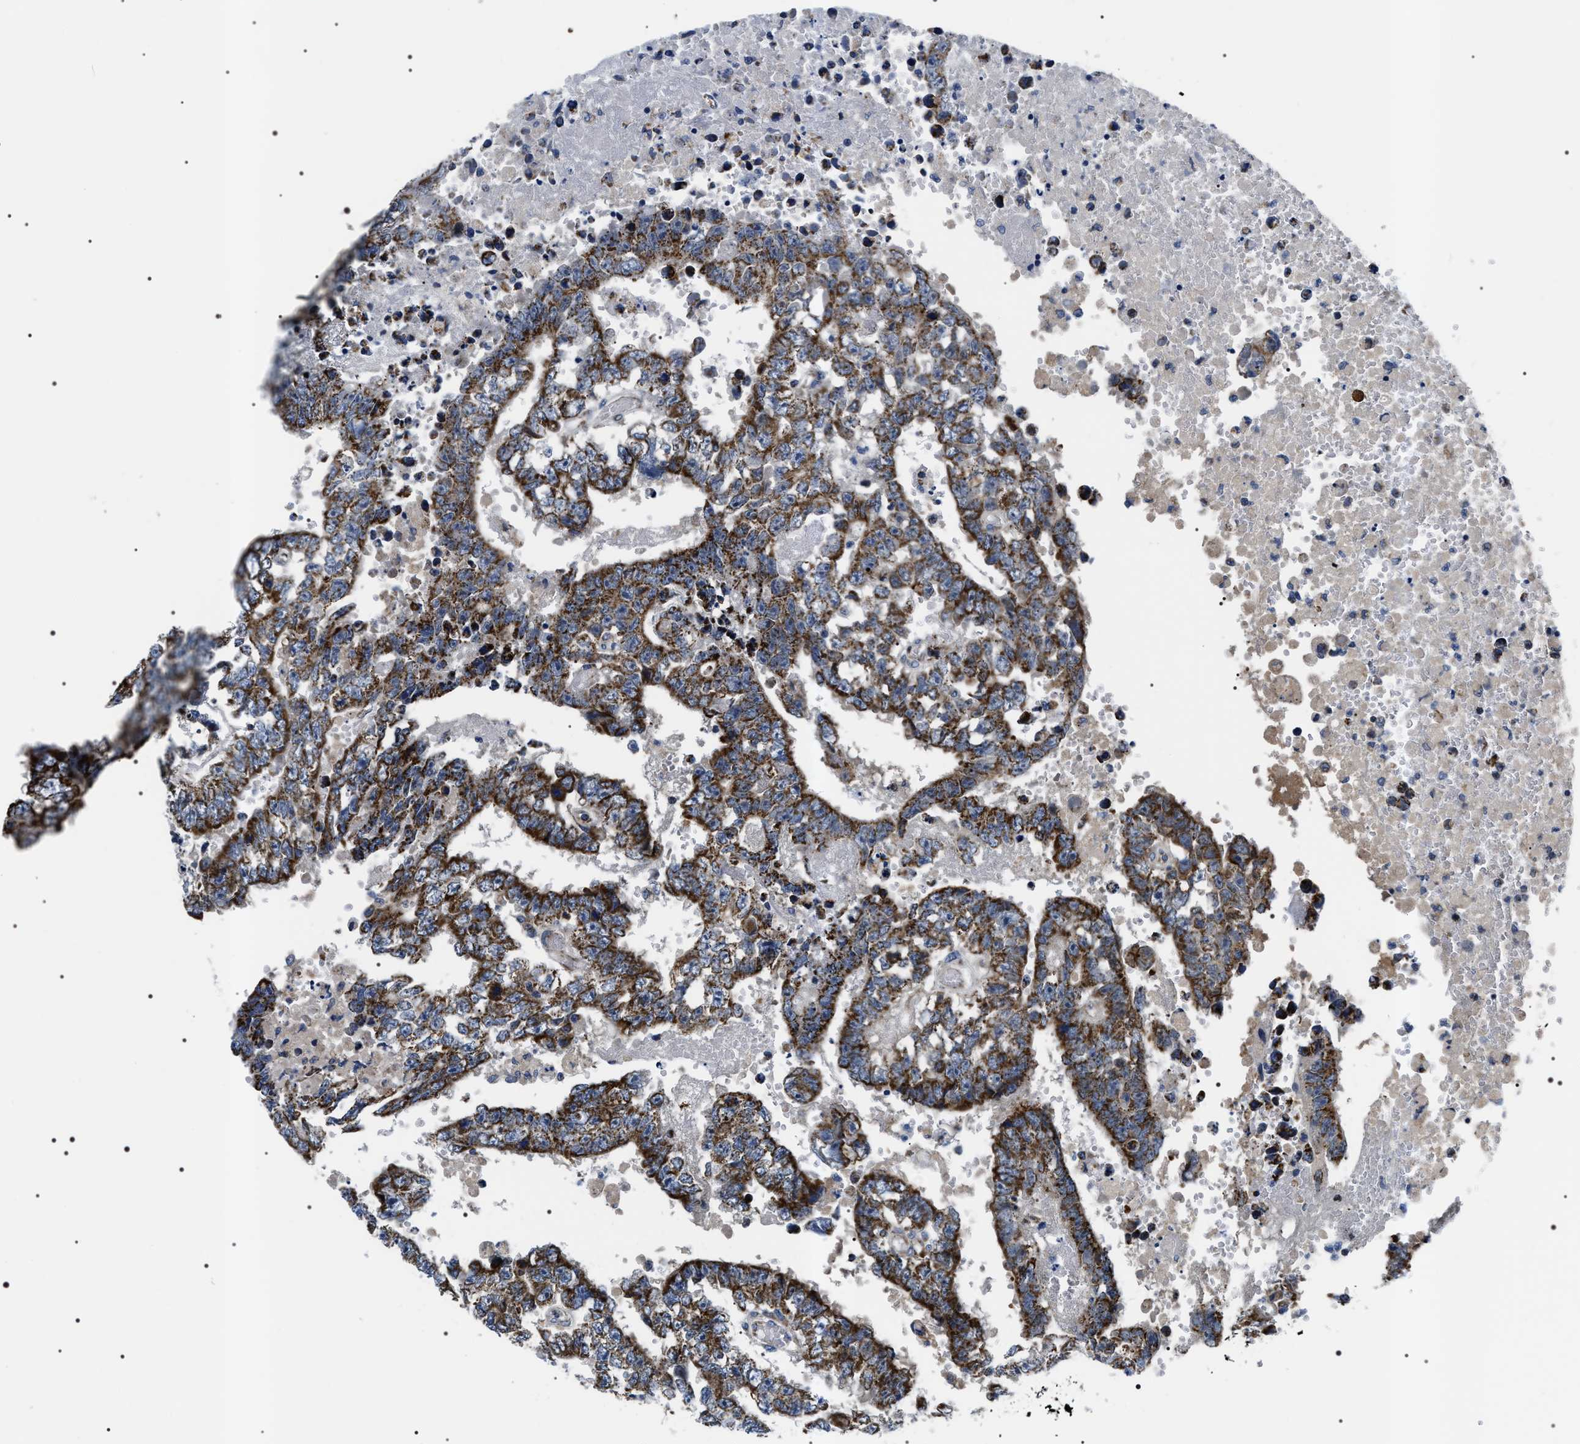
{"staining": {"intensity": "strong", "quantity": ">75%", "location": "cytoplasmic/membranous"}, "tissue": "testis cancer", "cell_type": "Tumor cells", "image_type": "cancer", "snomed": [{"axis": "morphology", "description": "Carcinoma, Embryonal, NOS"}, {"axis": "topography", "description": "Testis"}], "caption": "An image of testis cancer stained for a protein shows strong cytoplasmic/membranous brown staining in tumor cells. (IHC, brightfield microscopy, high magnification).", "gene": "NTMT1", "patient": {"sex": "male", "age": 25}}